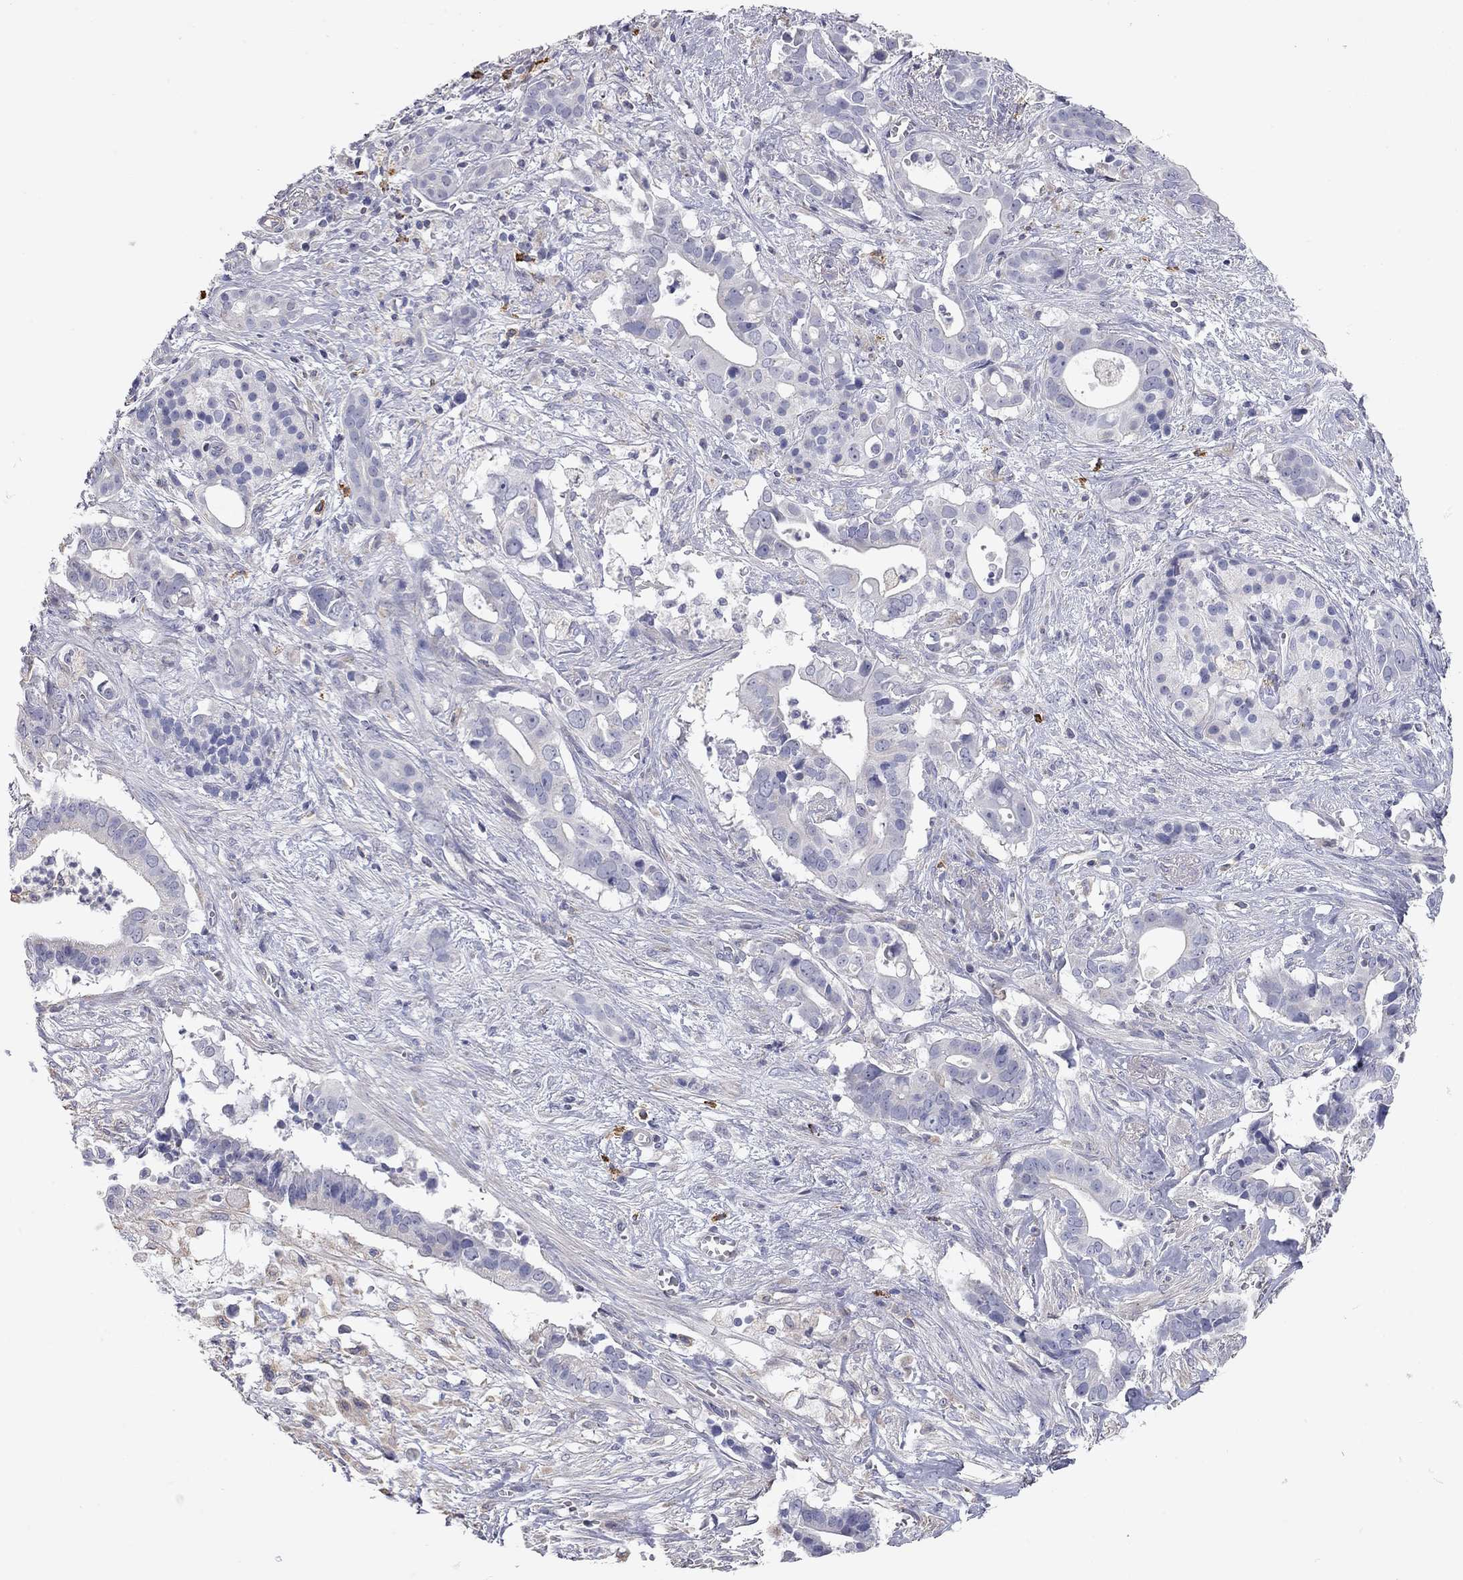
{"staining": {"intensity": "negative", "quantity": "none", "location": "none"}, "tissue": "pancreatic cancer", "cell_type": "Tumor cells", "image_type": "cancer", "snomed": [{"axis": "morphology", "description": "Adenocarcinoma, NOS"}, {"axis": "topography", "description": "Pancreas"}], "caption": "There is no significant staining in tumor cells of pancreatic adenocarcinoma.", "gene": "C10orf90", "patient": {"sex": "male", "age": 61}}